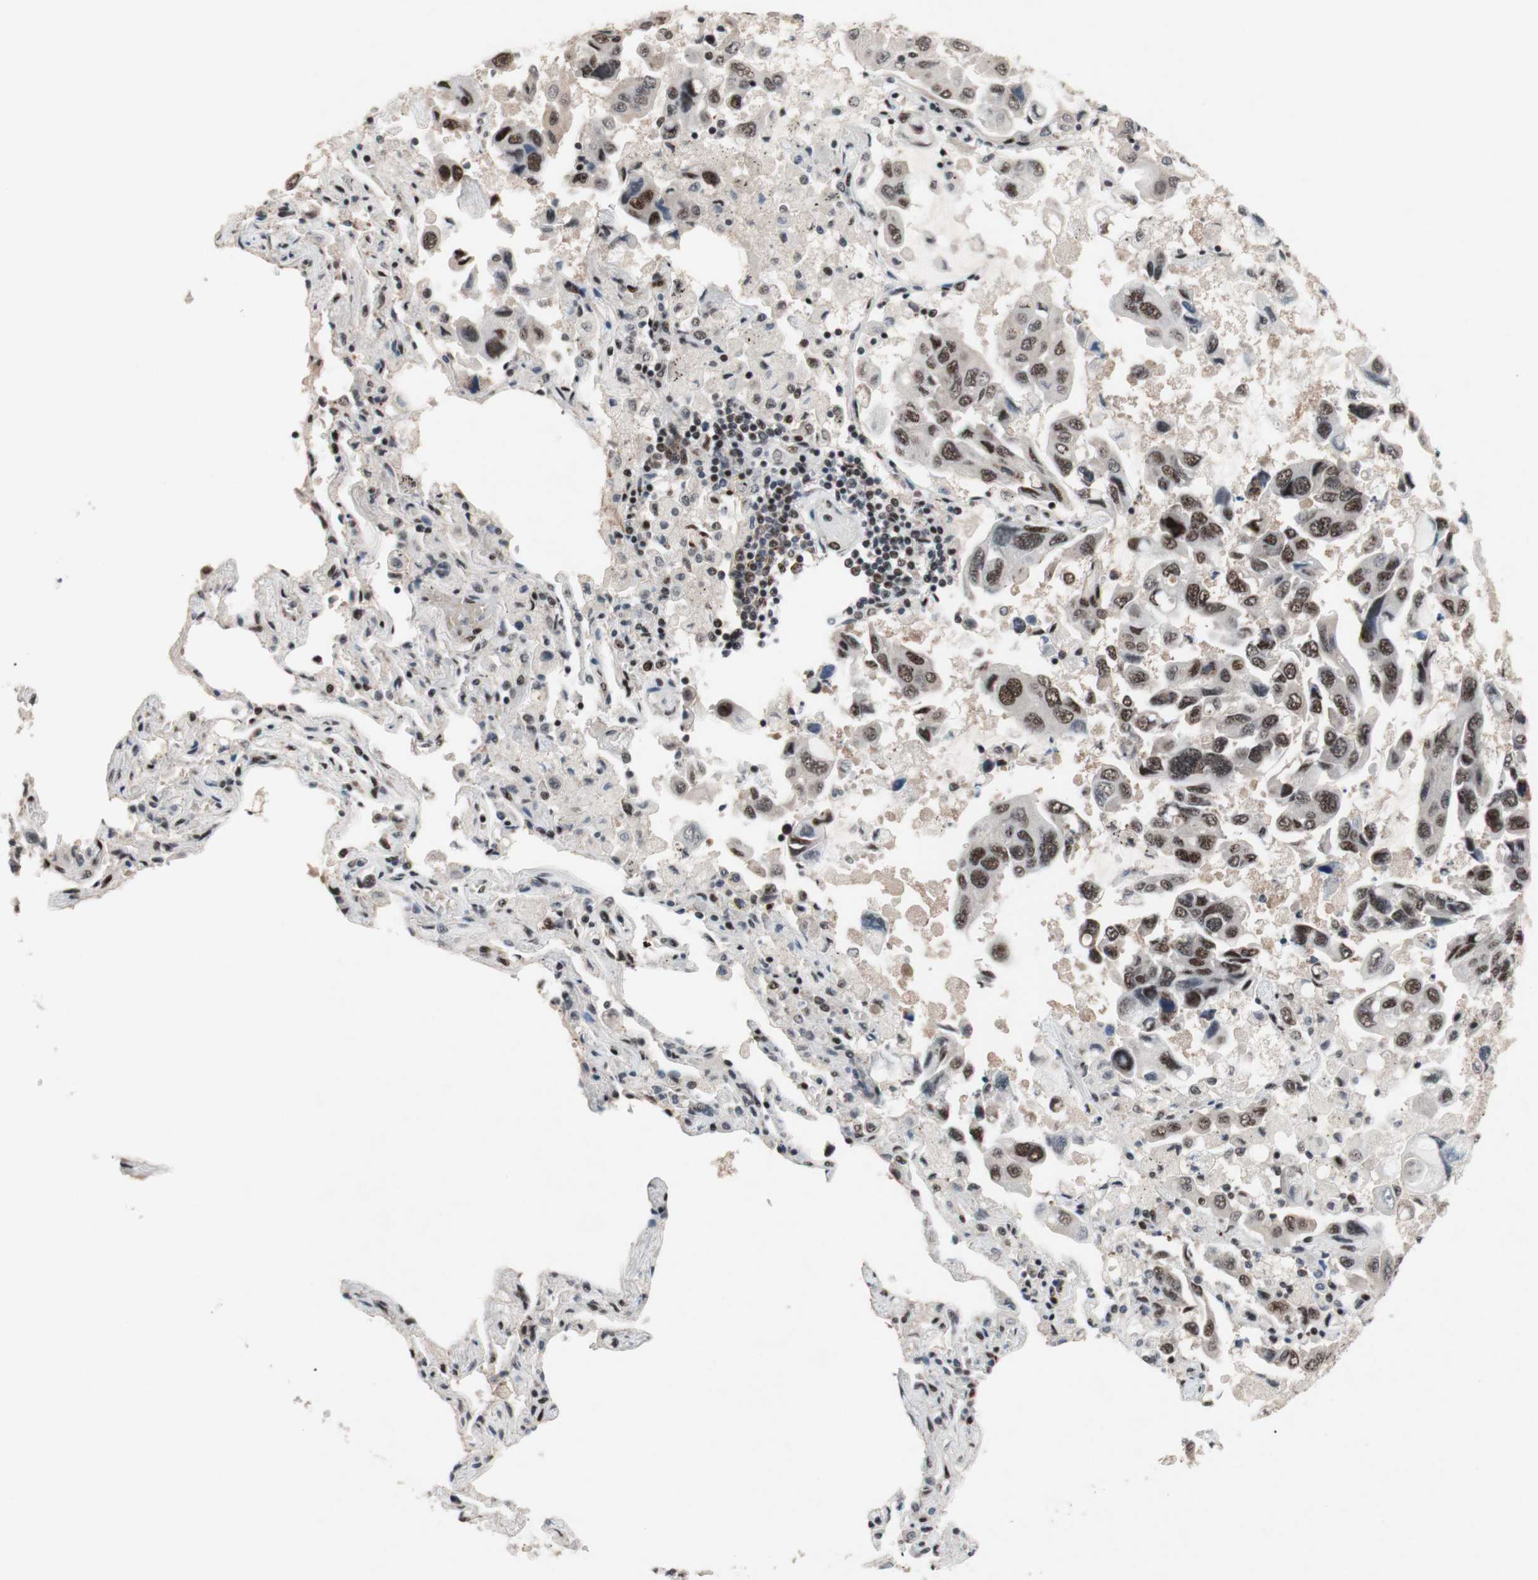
{"staining": {"intensity": "moderate", "quantity": ">75%", "location": "nuclear"}, "tissue": "lung cancer", "cell_type": "Tumor cells", "image_type": "cancer", "snomed": [{"axis": "morphology", "description": "Adenocarcinoma, NOS"}, {"axis": "topography", "description": "Lung"}], "caption": "A micrograph of adenocarcinoma (lung) stained for a protein displays moderate nuclear brown staining in tumor cells.", "gene": "TLE1", "patient": {"sex": "male", "age": 64}}